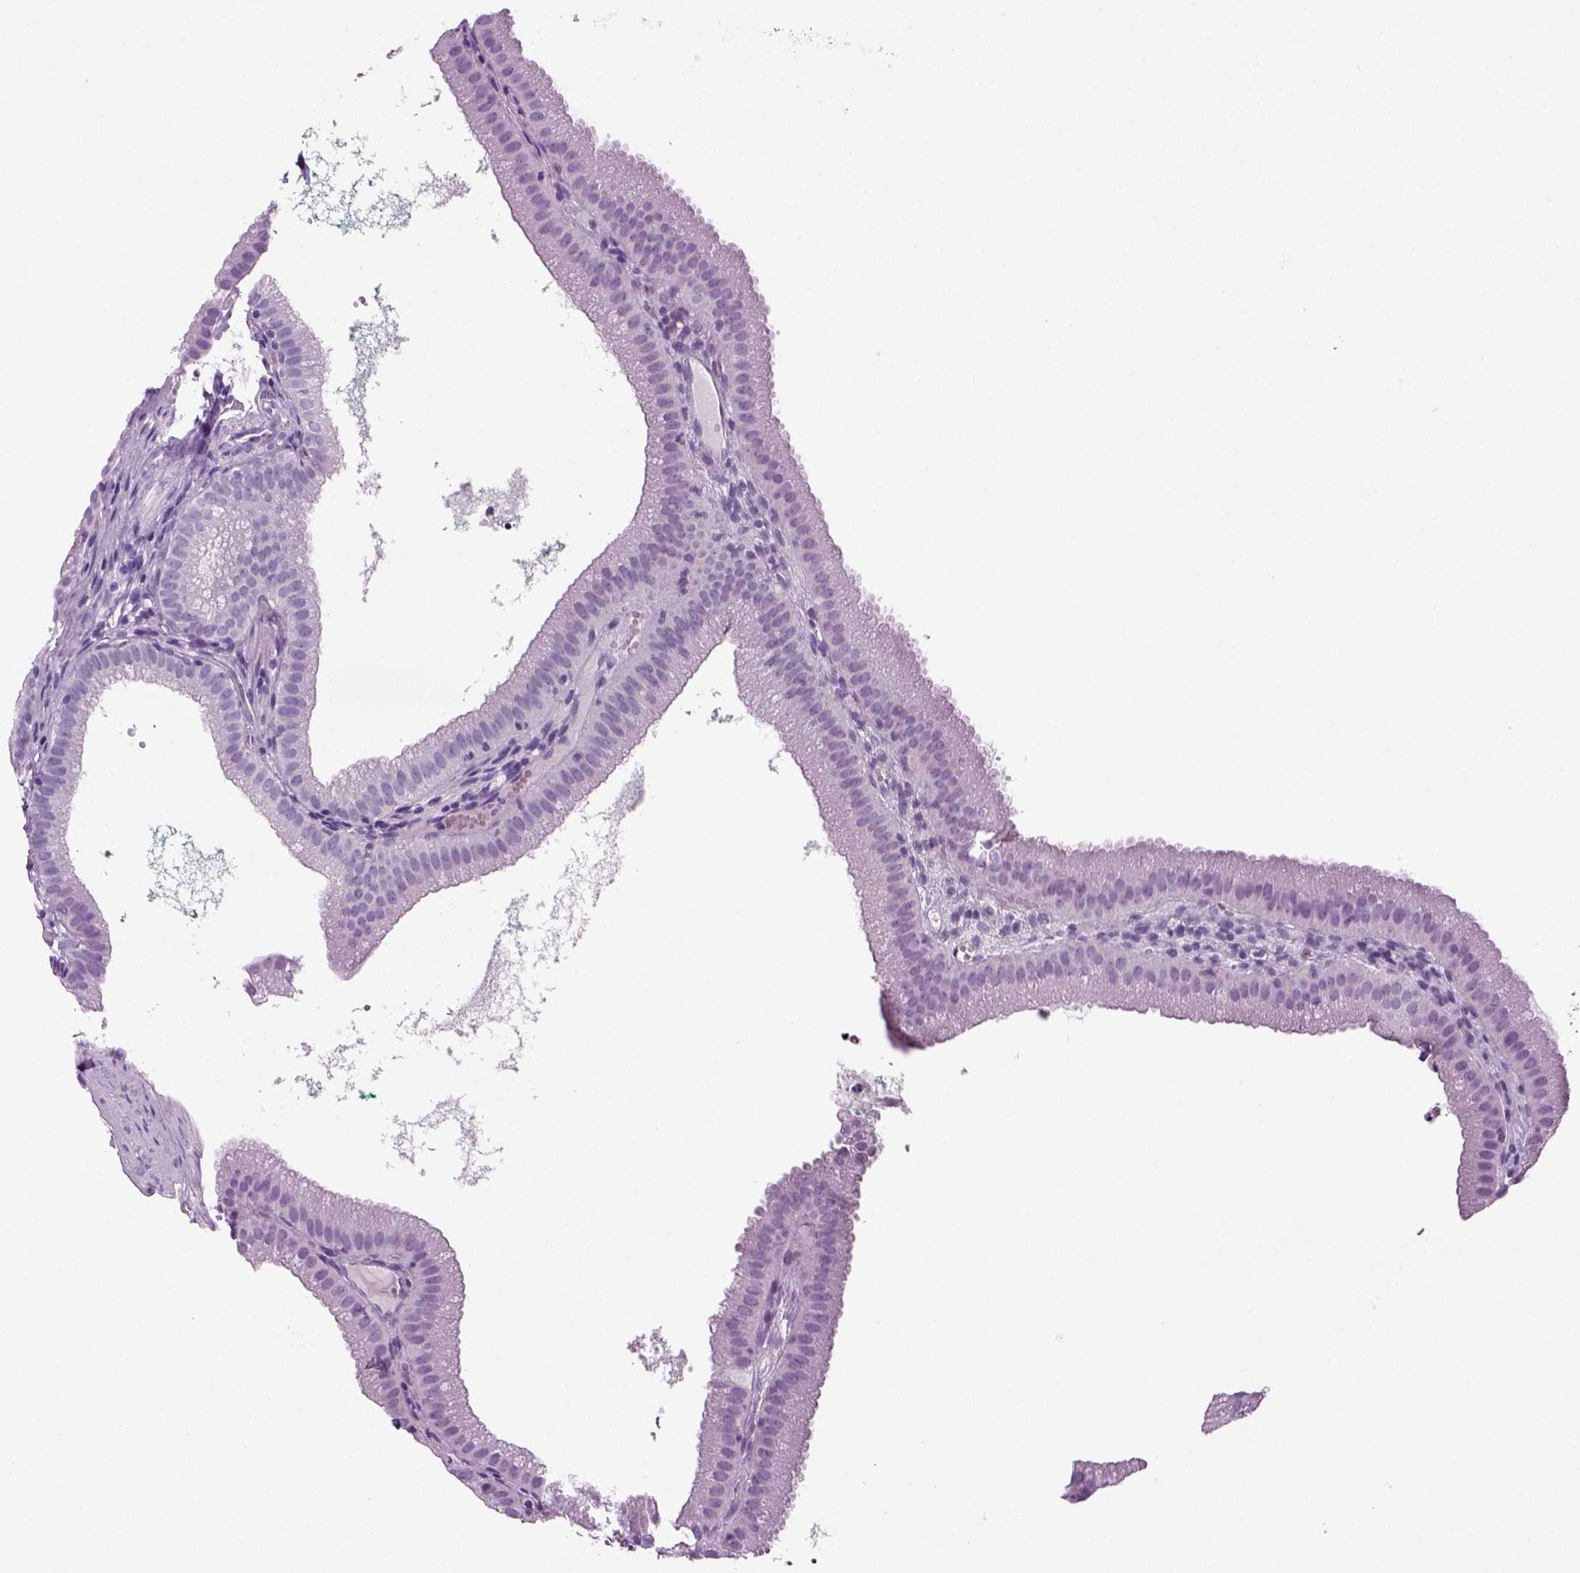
{"staining": {"intensity": "negative", "quantity": "none", "location": "none"}, "tissue": "gallbladder", "cell_type": "Glandular cells", "image_type": "normal", "snomed": [{"axis": "morphology", "description": "Normal tissue, NOS"}, {"axis": "topography", "description": "Gallbladder"}], "caption": "Immunohistochemical staining of benign human gallbladder reveals no significant positivity in glandular cells. (DAB (3,3'-diaminobenzidine) immunohistochemistry visualized using brightfield microscopy, high magnification).", "gene": "CD109", "patient": {"sex": "male", "age": 67}}